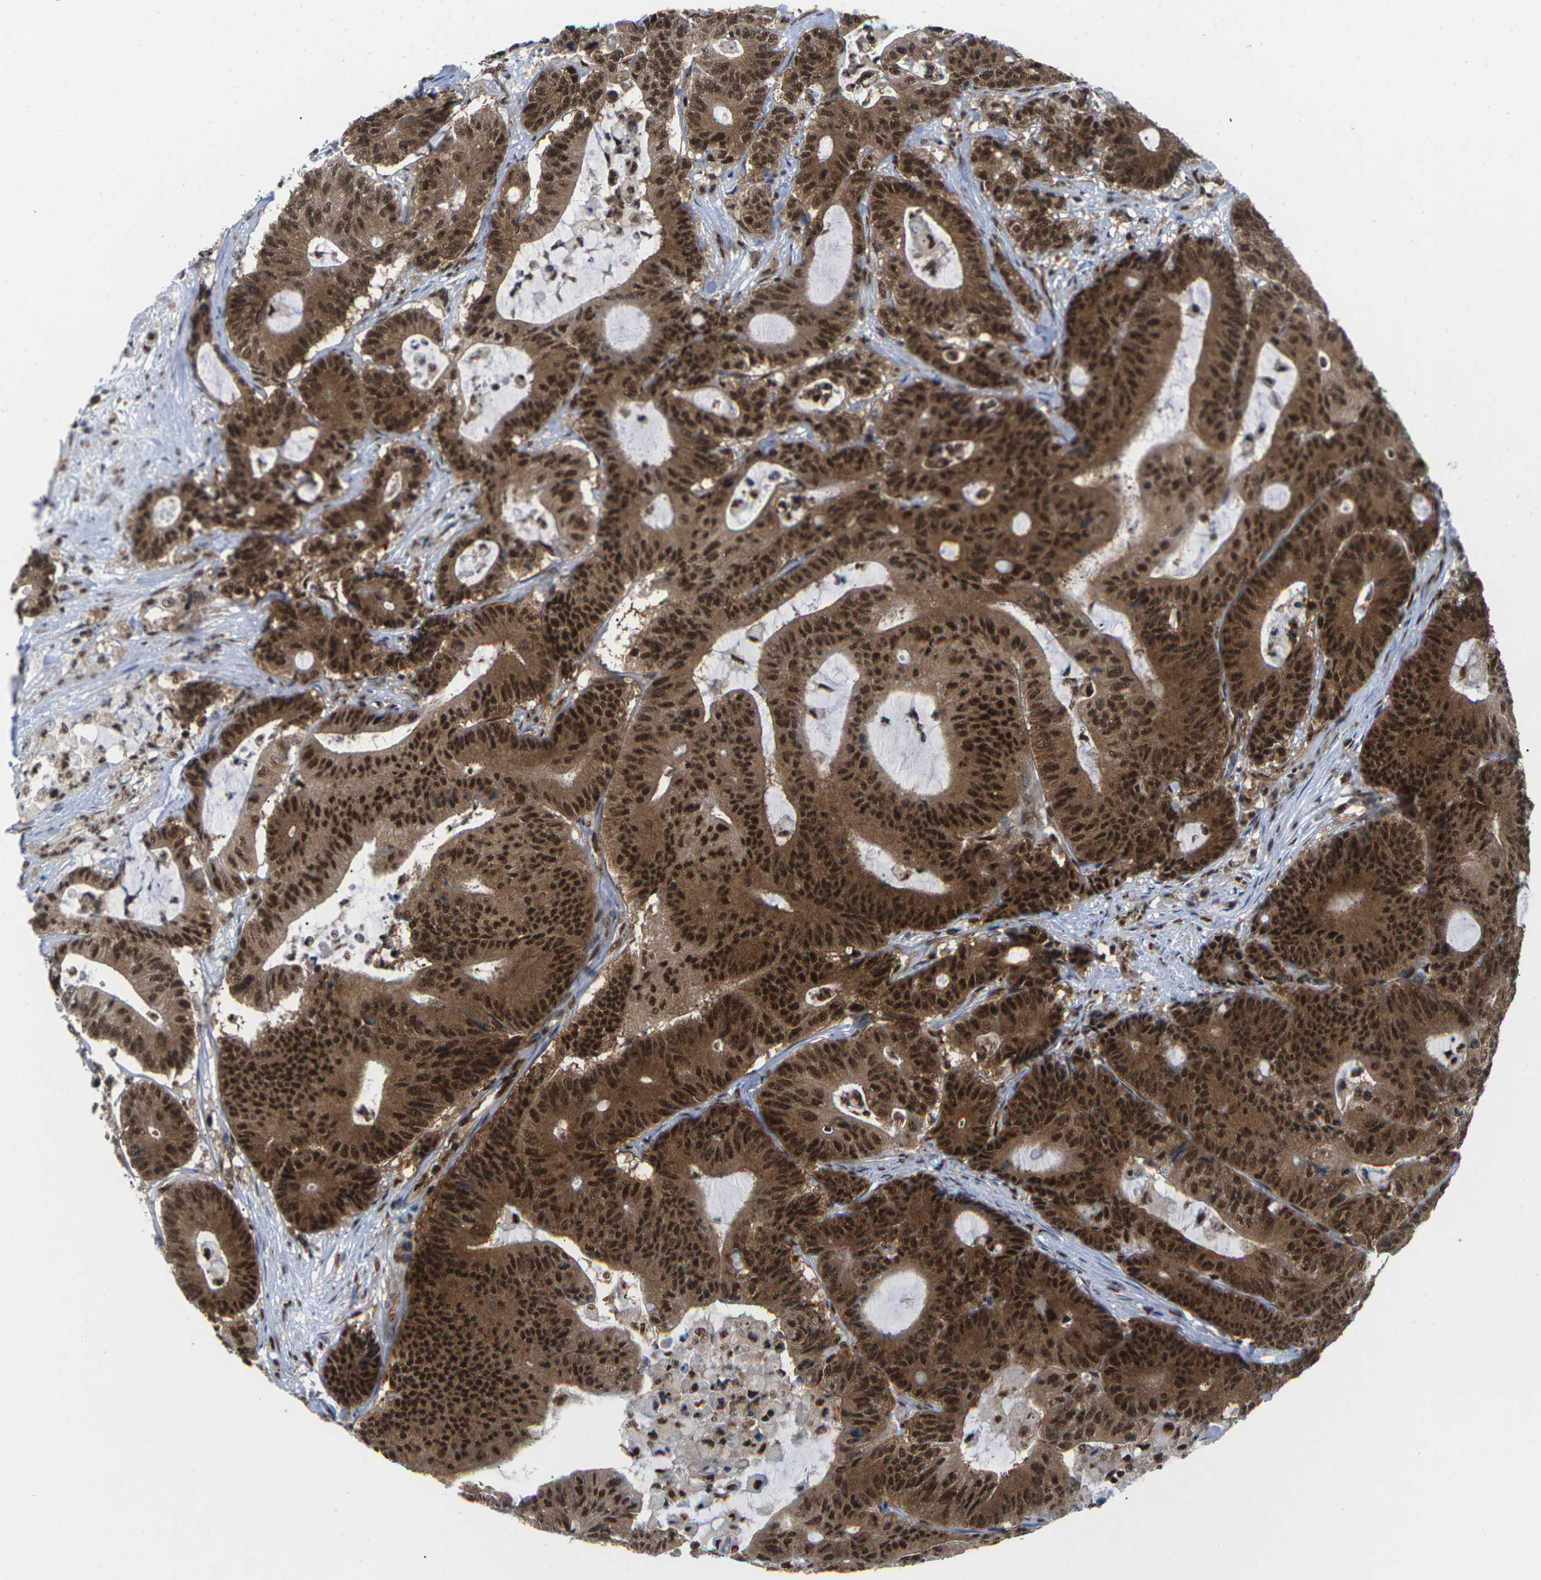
{"staining": {"intensity": "strong", "quantity": ">75%", "location": "cytoplasmic/membranous,nuclear"}, "tissue": "colorectal cancer", "cell_type": "Tumor cells", "image_type": "cancer", "snomed": [{"axis": "morphology", "description": "Adenocarcinoma, NOS"}, {"axis": "topography", "description": "Colon"}], "caption": "There is high levels of strong cytoplasmic/membranous and nuclear expression in tumor cells of adenocarcinoma (colorectal), as demonstrated by immunohistochemical staining (brown color).", "gene": "MAGOH", "patient": {"sex": "female", "age": 84}}